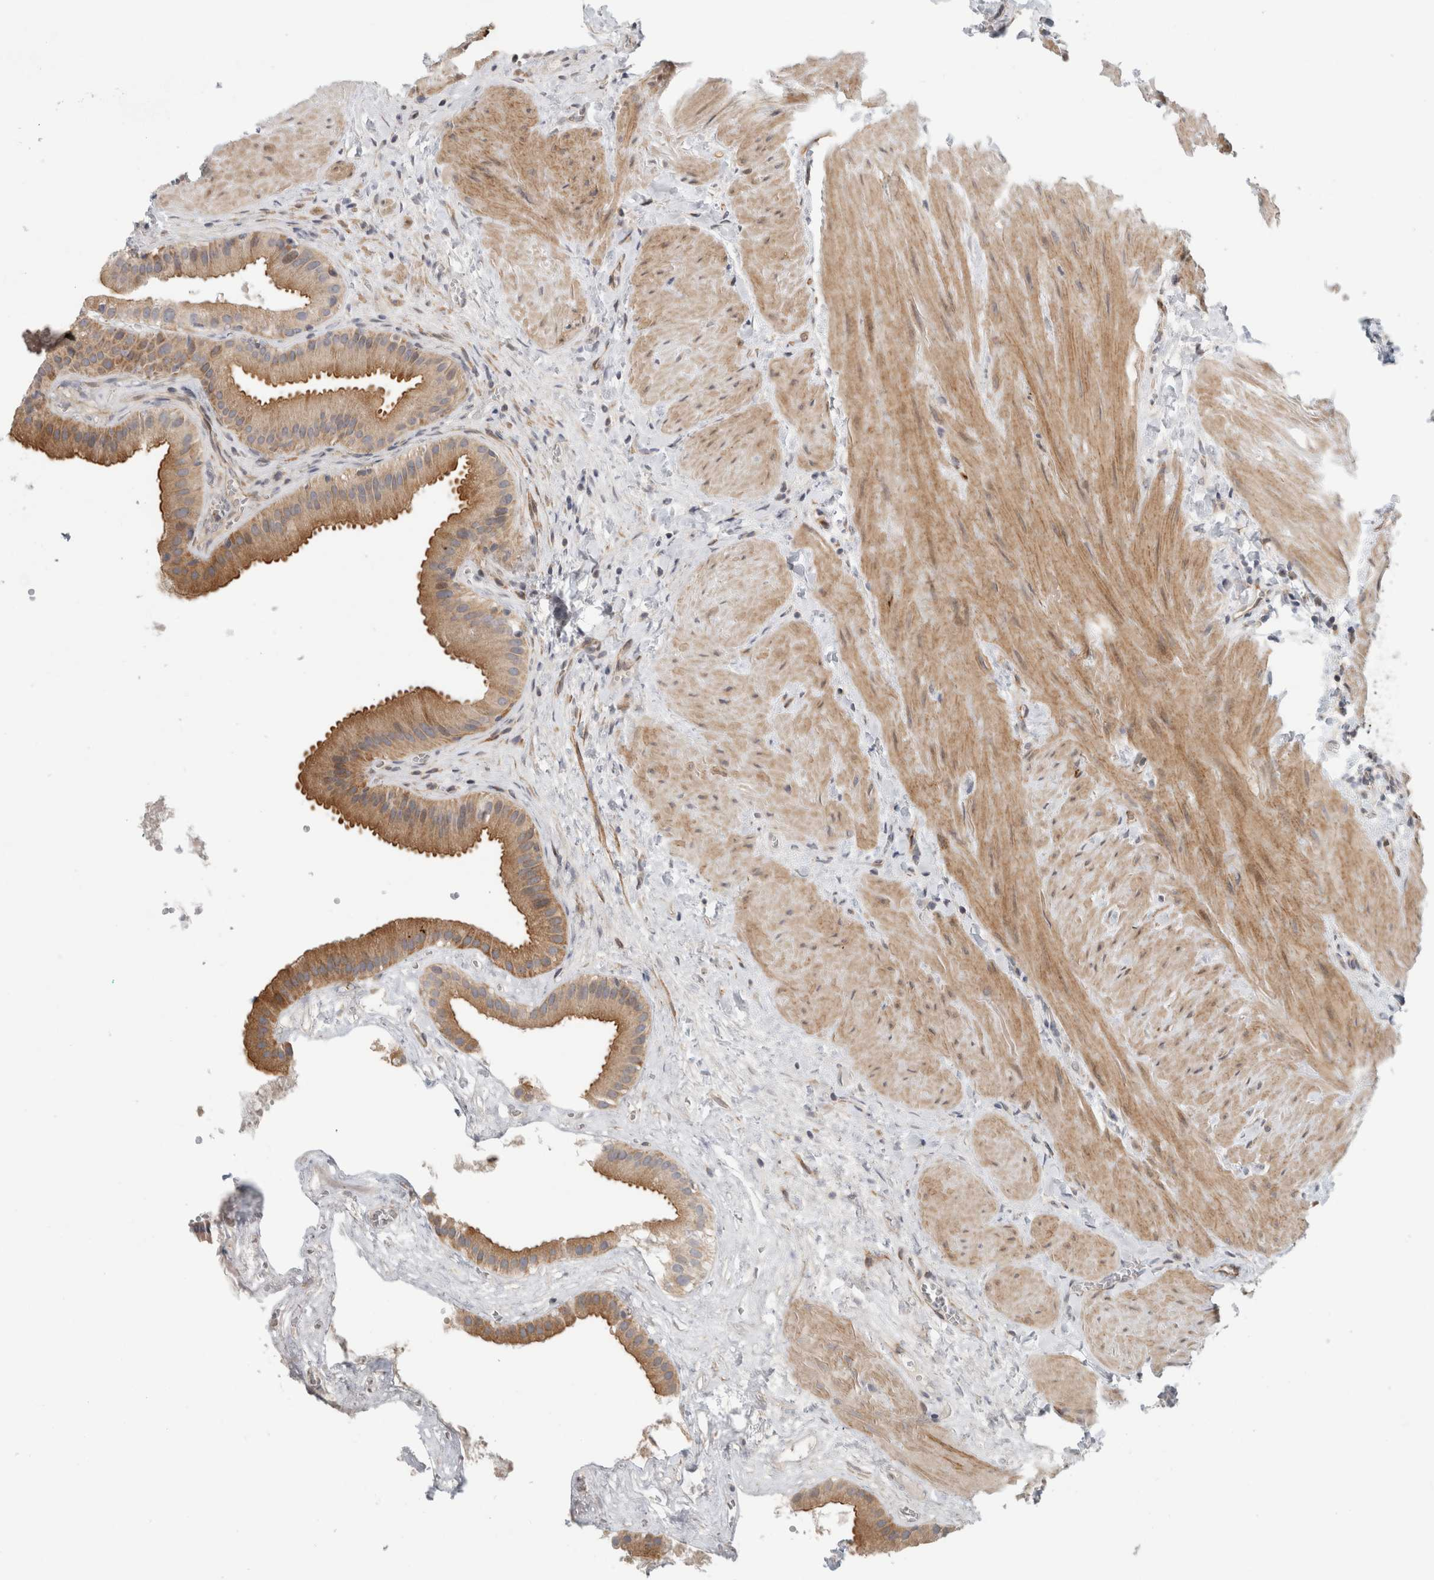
{"staining": {"intensity": "moderate", "quantity": ">75%", "location": "cytoplasmic/membranous"}, "tissue": "gallbladder", "cell_type": "Glandular cells", "image_type": "normal", "snomed": [{"axis": "morphology", "description": "Normal tissue, NOS"}, {"axis": "topography", "description": "Gallbladder"}], "caption": "Moderate cytoplasmic/membranous staining is present in approximately >75% of glandular cells in unremarkable gallbladder.", "gene": "KPNA5", "patient": {"sex": "male", "age": 55}}